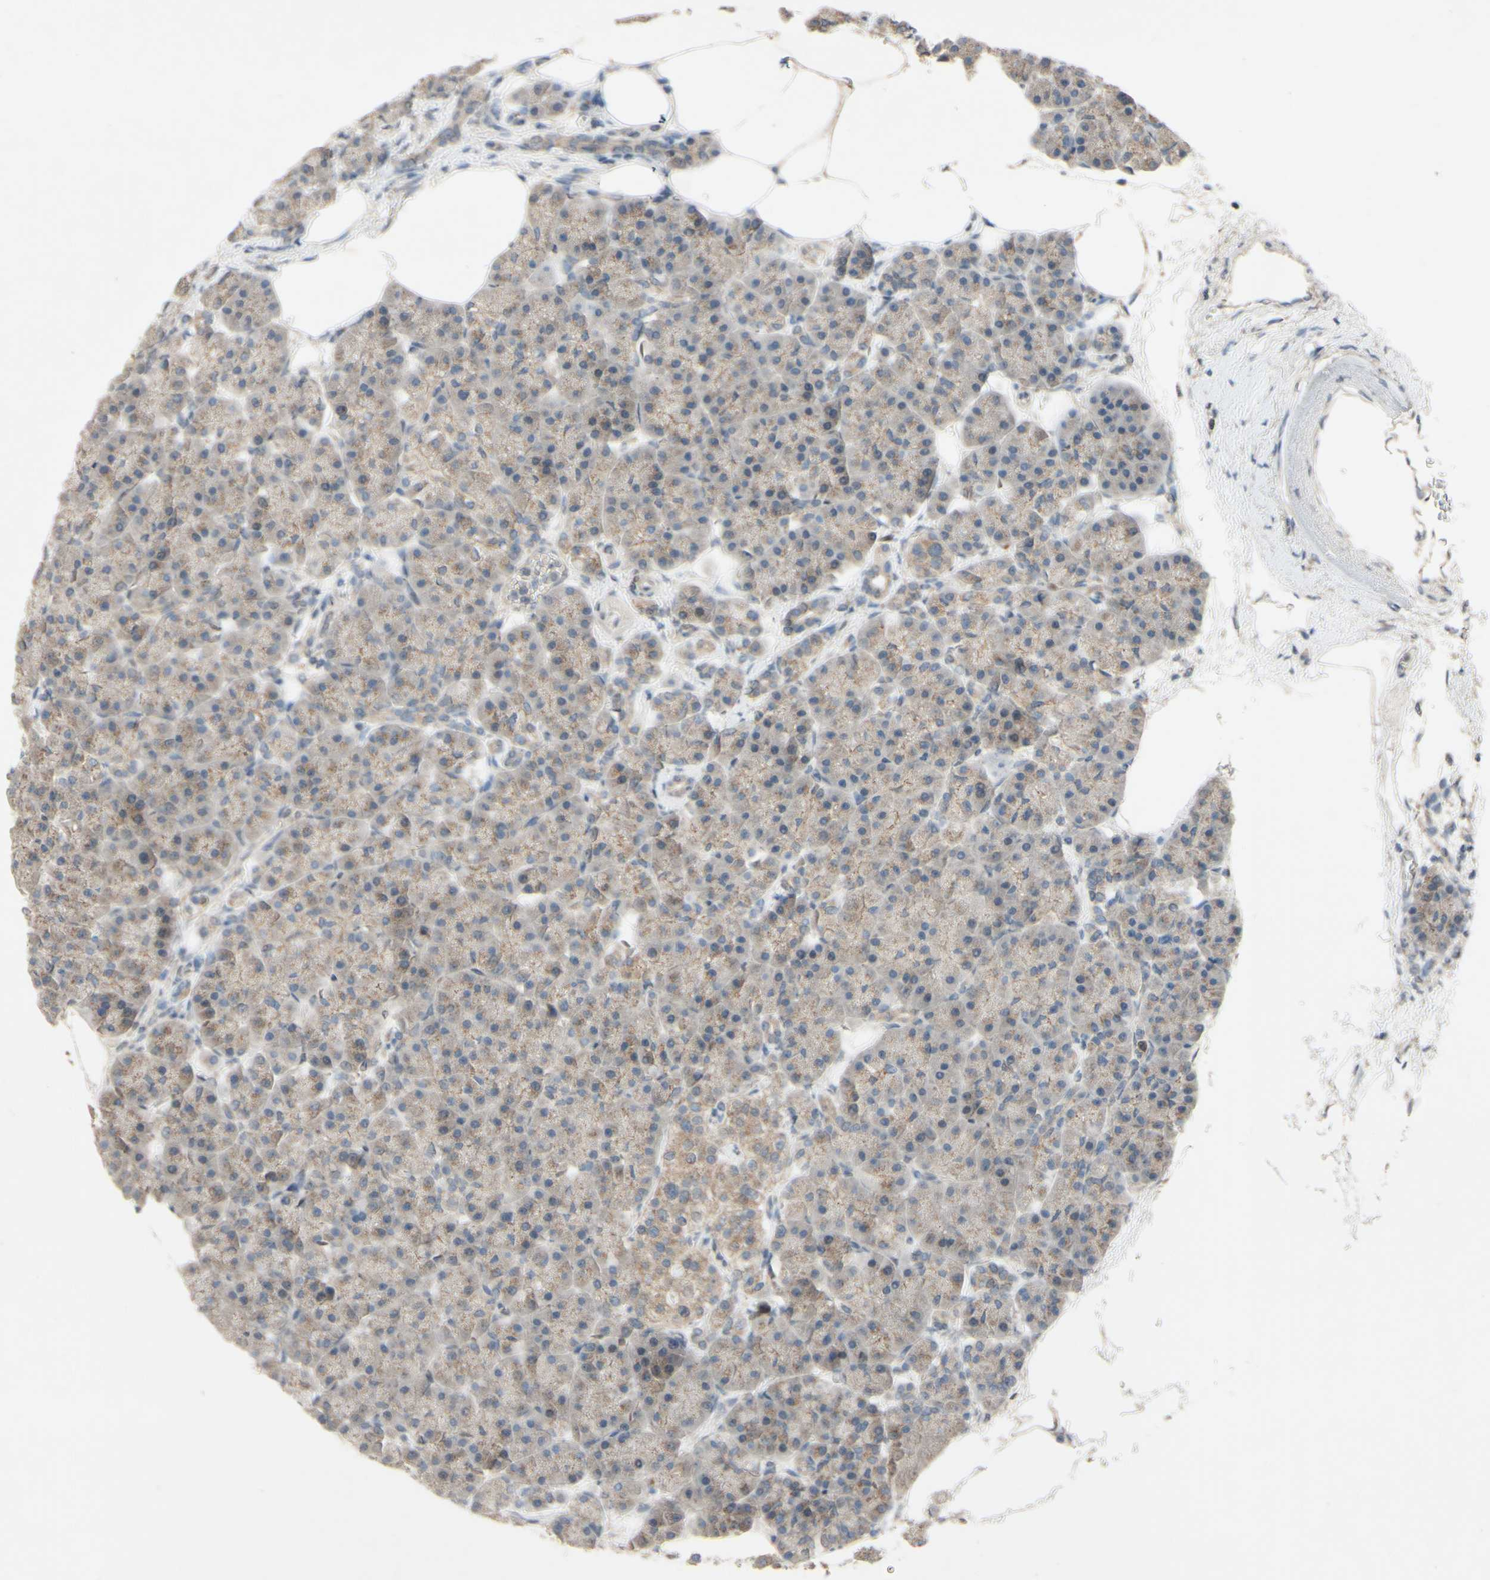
{"staining": {"intensity": "weak", "quantity": ">75%", "location": "cytoplasmic/membranous"}, "tissue": "pancreas", "cell_type": "Exocrine glandular cells", "image_type": "normal", "snomed": [{"axis": "morphology", "description": "Normal tissue, NOS"}, {"axis": "topography", "description": "Pancreas"}], "caption": "Exocrine glandular cells exhibit low levels of weak cytoplasmic/membranous positivity in about >75% of cells in normal human pancreas. The staining was performed using DAB to visualize the protein expression in brown, while the nuclei were stained in blue with hematoxylin (Magnification: 20x).", "gene": "CDCP1", "patient": {"sex": "female", "age": 70}}